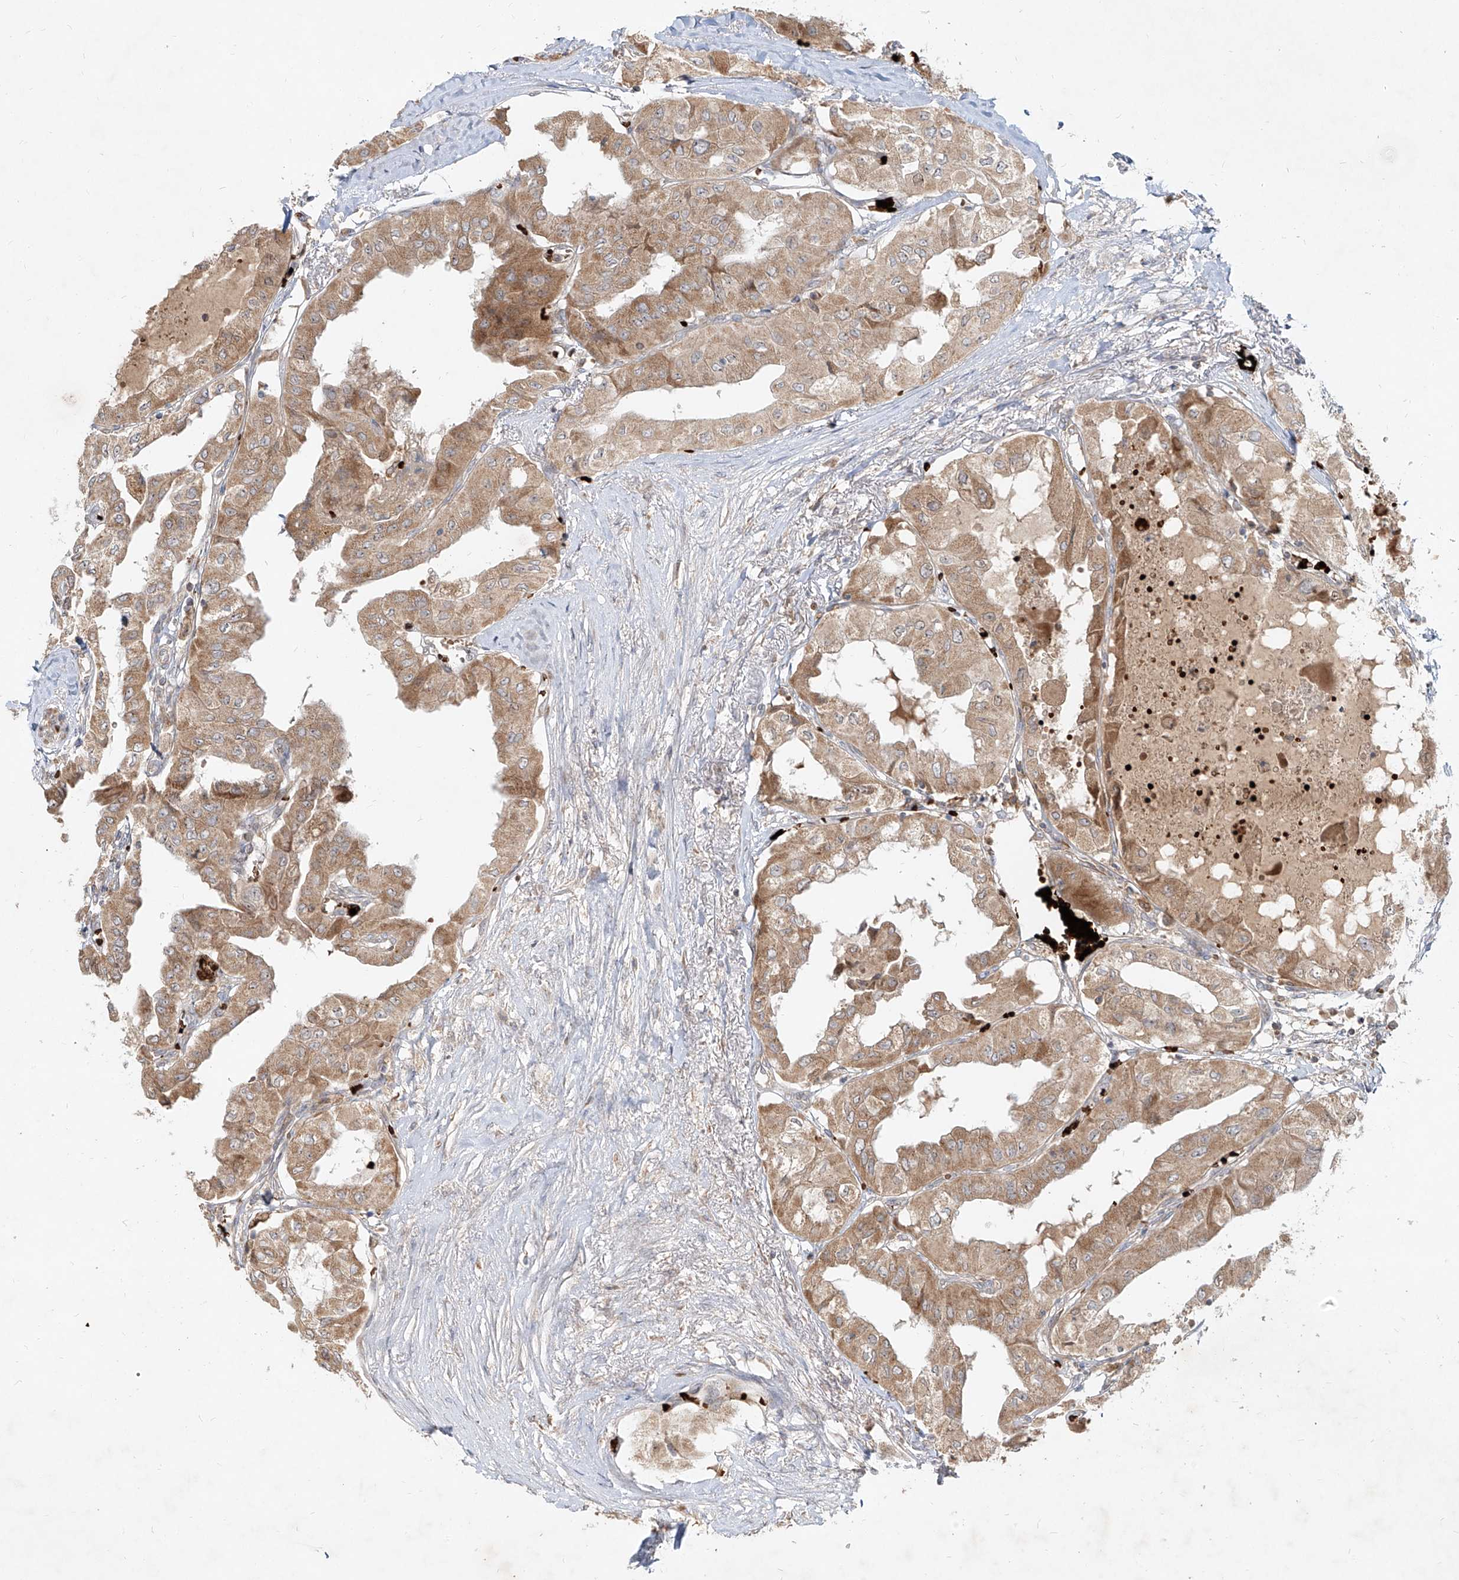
{"staining": {"intensity": "moderate", "quantity": ">75%", "location": "cytoplasmic/membranous"}, "tissue": "thyroid cancer", "cell_type": "Tumor cells", "image_type": "cancer", "snomed": [{"axis": "morphology", "description": "Papillary adenocarcinoma, NOS"}, {"axis": "topography", "description": "Thyroid gland"}], "caption": "Immunohistochemical staining of human thyroid papillary adenocarcinoma exhibits medium levels of moderate cytoplasmic/membranous protein expression in about >75% of tumor cells.", "gene": "FGD2", "patient": {"sex": "female", "age": 59}}